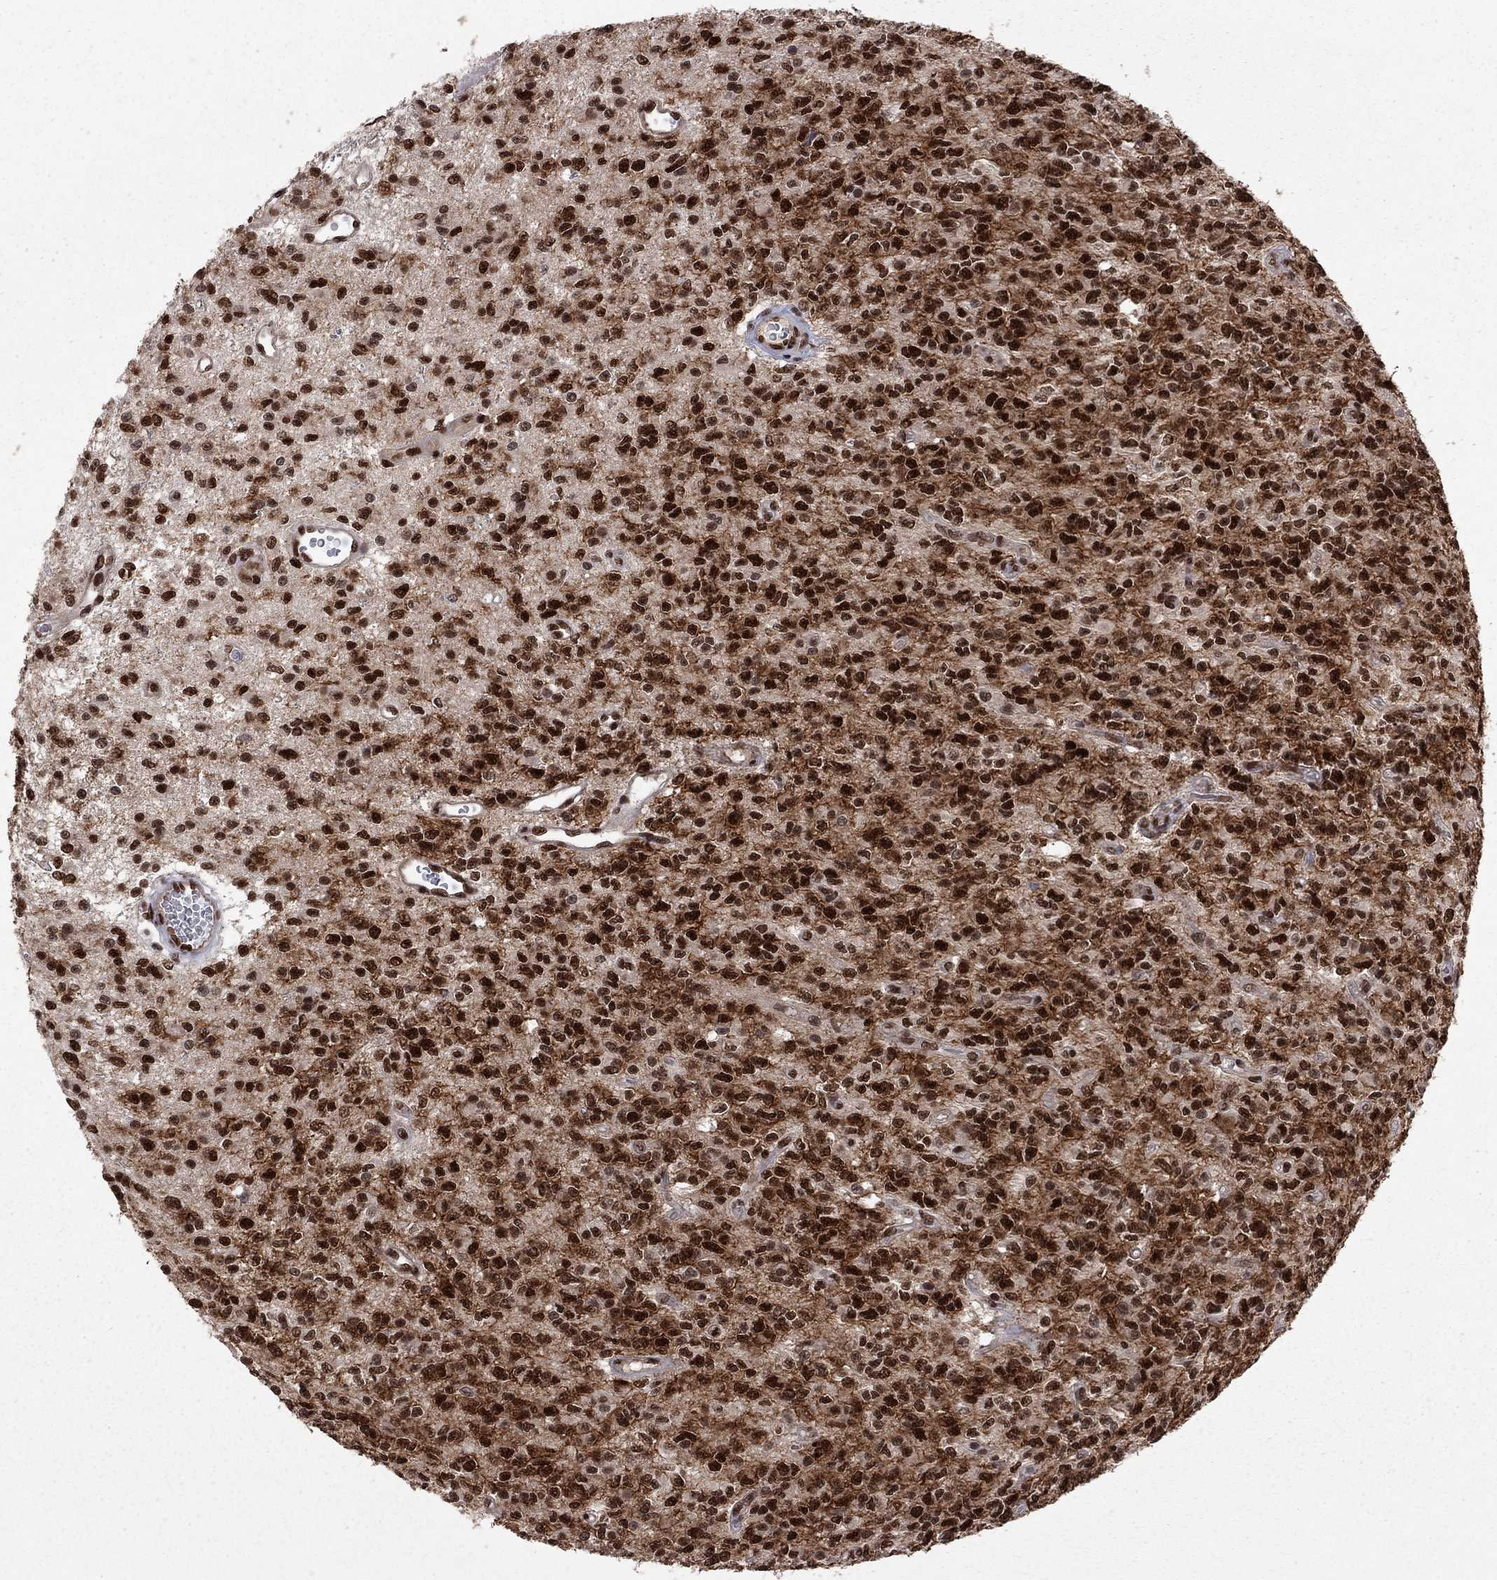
{"staining": {"intensity": "strong", "quantity": ">75%", "location": "nuclear"}, "tissue": "glioma", "cell_type": "Tumor cells", "image_type": "cancer", "snomed": [{"axis": "morphology", "description": "Glioma, malignant, Low grade"}, {"axis": "topography", "description": "Brain"}], "caption": "This is an image of immunohistochemistry staining of glioma, which shows strong expression in the nuclear of tumor cells.", "gene": "SAP30L", "patient": {"sex": "female", "age": 45}}